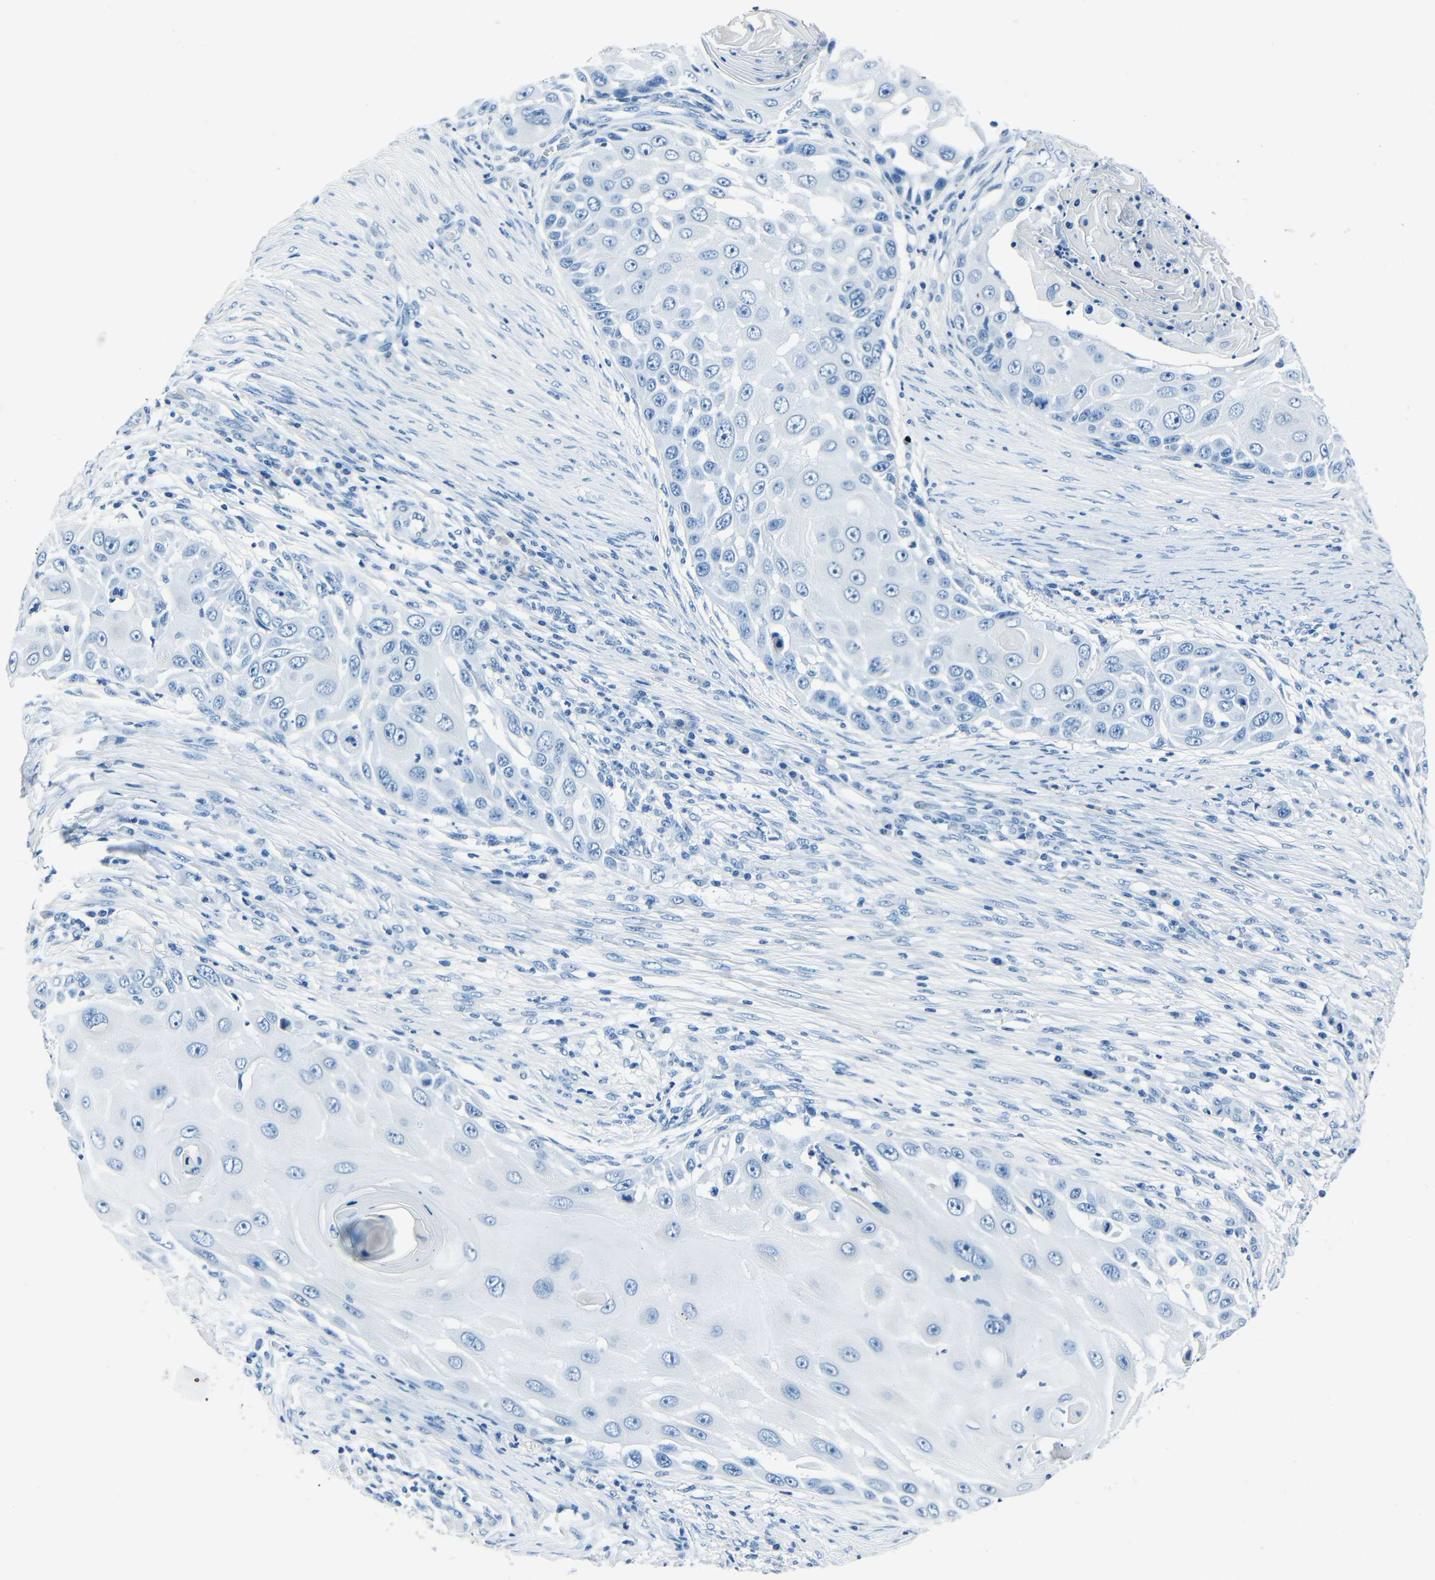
{"staining": {"intensity": "negative", "quantity": "none", "location": "none"}, "tissue": "skin cancer", "cell_type": "Tumor cells", "image_type": "cancer", "snomed": [{"axis": "morphology", "description": "Squamous cell carcinoma, NOS"}, {"axis": "topography", "description": "Skin"}], "caption": "There is no significant staining in tumor cells of skin cancer.", "gene": "FBN2", "patient": {"sex": "female", "age": 44}}